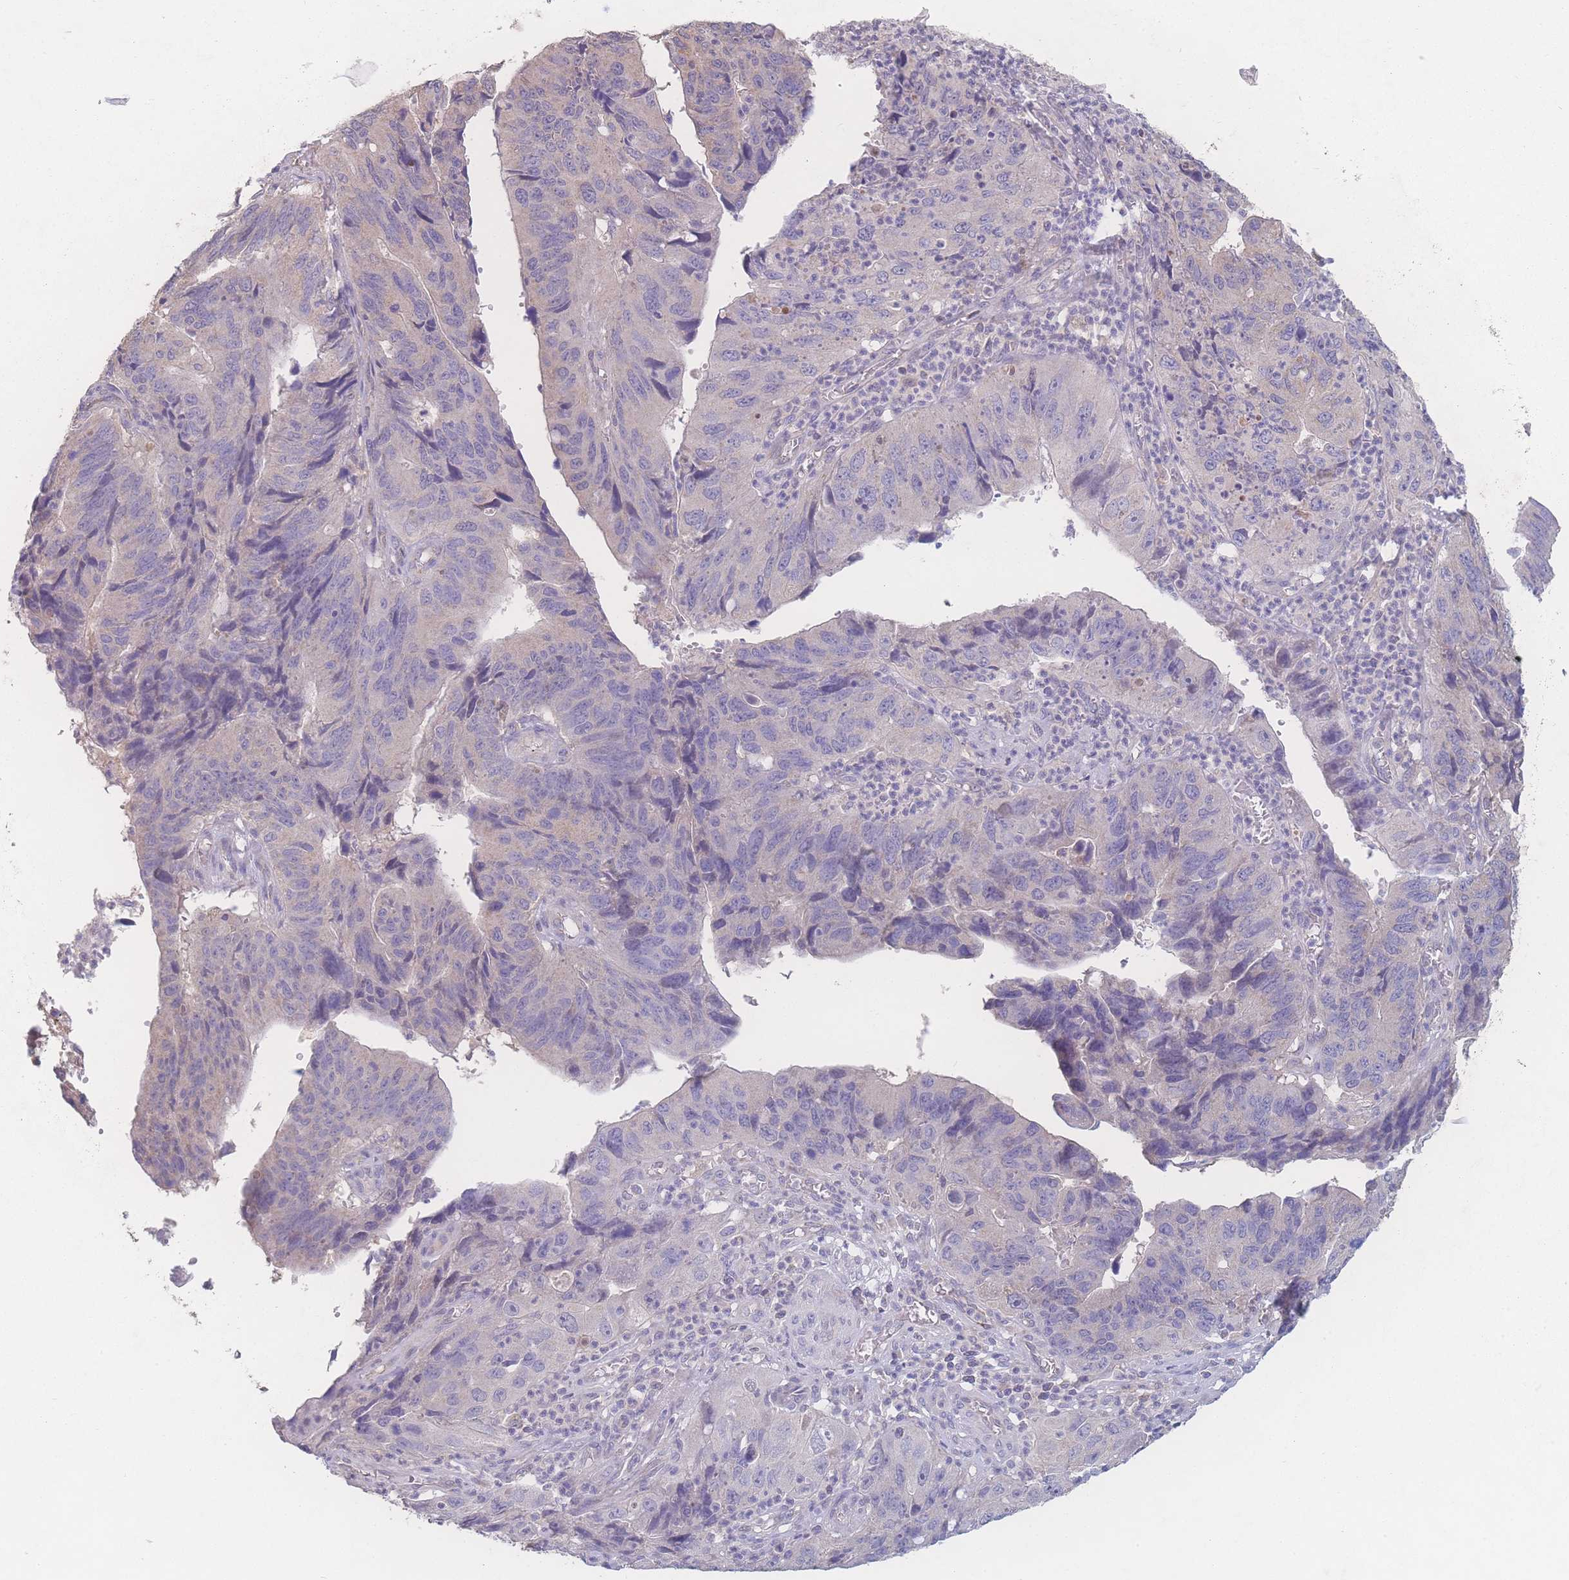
{"staining": {"intensity": "negative", "quantity": "none", "location": "none"}, "tissue": "stomach cancer", "cell_type": "Tumor cells", "image_type": "cancer", "snomed": [{"axis": "morphology", "description": "Adenocarcinoma, NOS"}, {"axis": "topography", "description": "Stomach"}], "caption": "Tumor cells show no significant protein staining in adenocarcinoma (stomach).", "gene": "GIPR", "patient": {"sex": "male", "age": 59}}